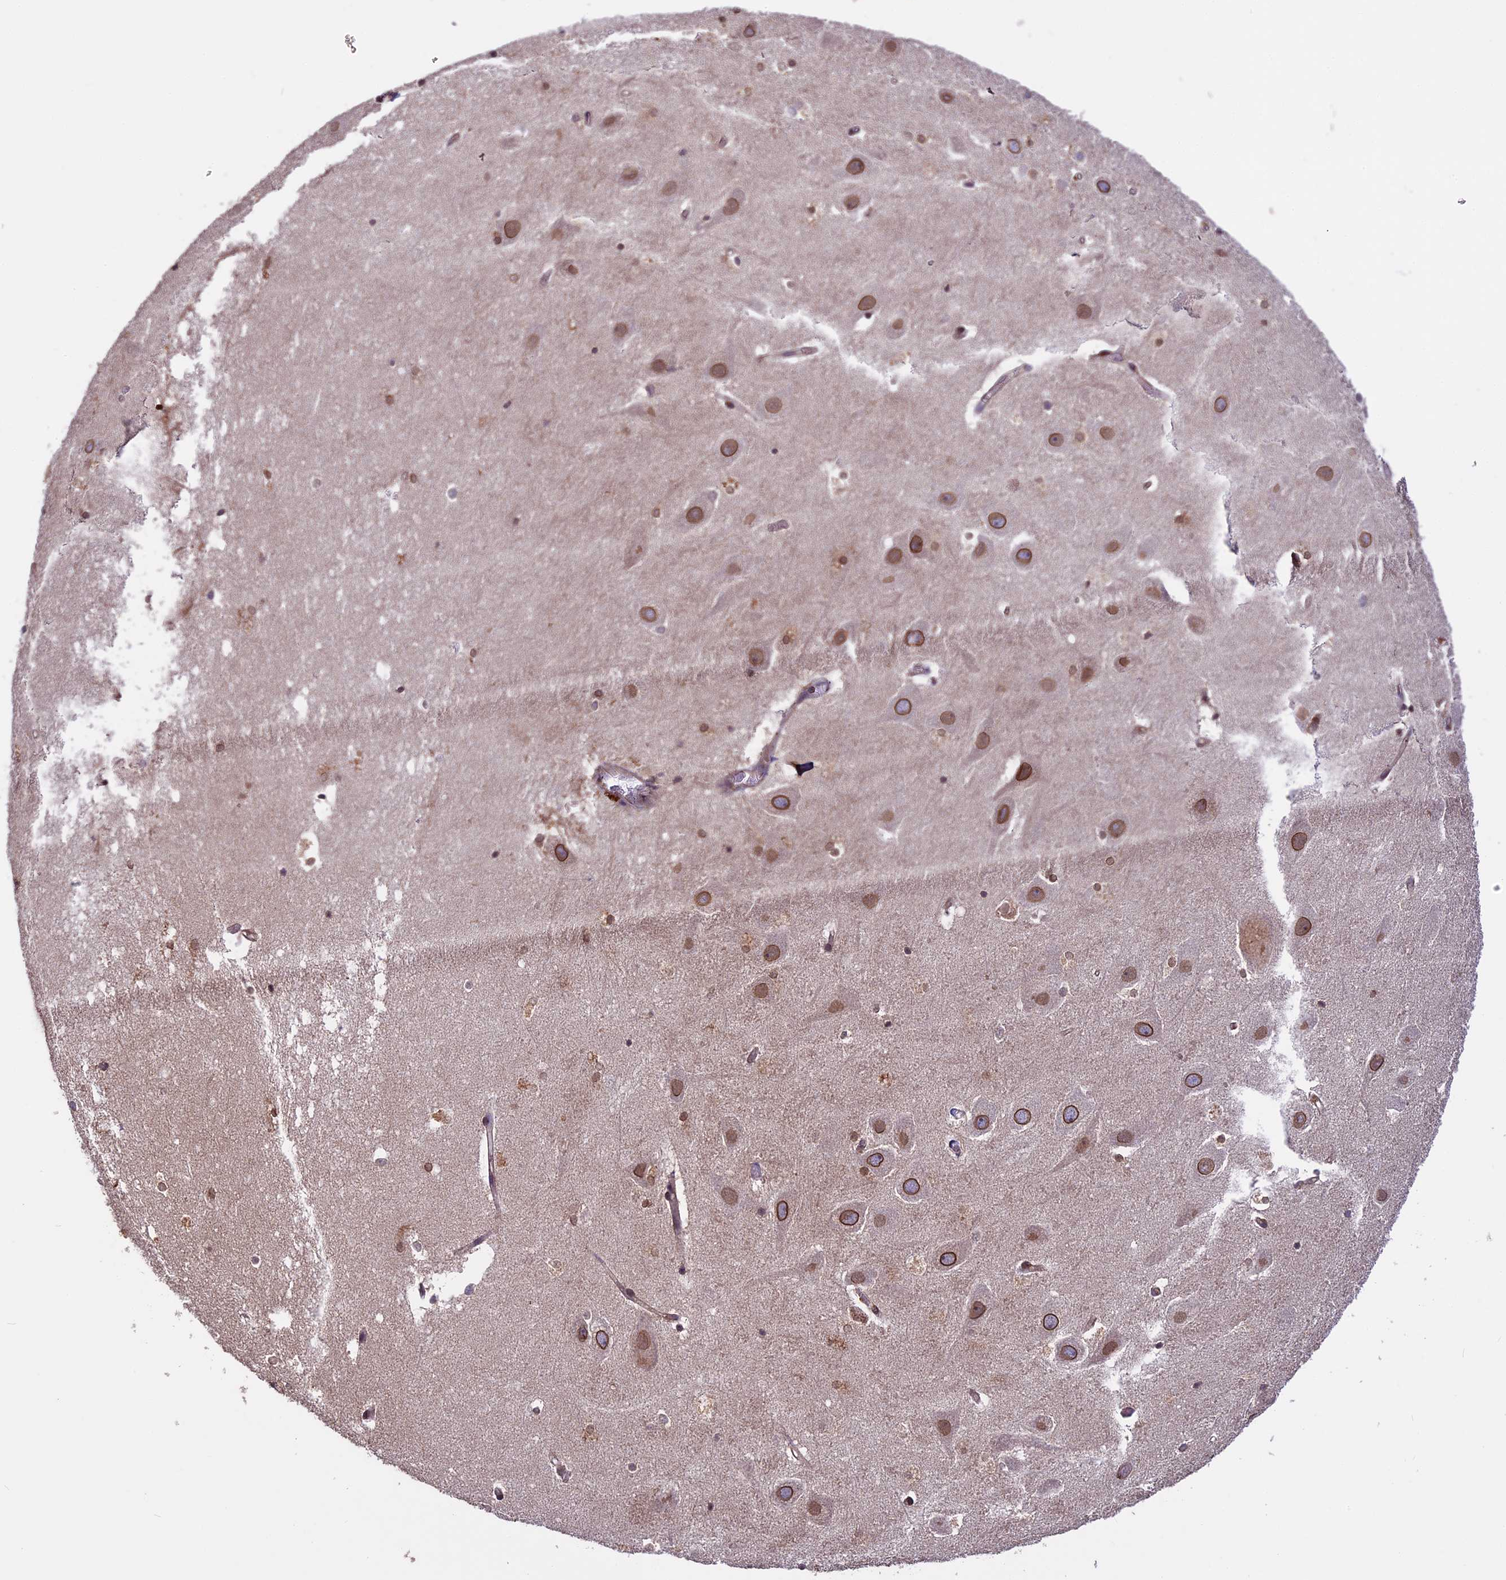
{"staining": {"intensity": "moderate", "quantity": "<25%", "location": "nuclear"}, "tissue": "hippocampus", "cell_type": "Glial cells", "image_type": "normal", "snomed": [{"axis": "morphology", "description": "Normal tissue, NOS"}, {"axis": "topography", "description": "Hippocampus"}], "caption": "IHC photomicrograph of normal hippocampus stained for a protein (brown), which shows low levels of moderate nuclear staining in approximately <25% of glial cells.", "gene": "CCDC125", "patient": {"sex": "female", "age": 52}}